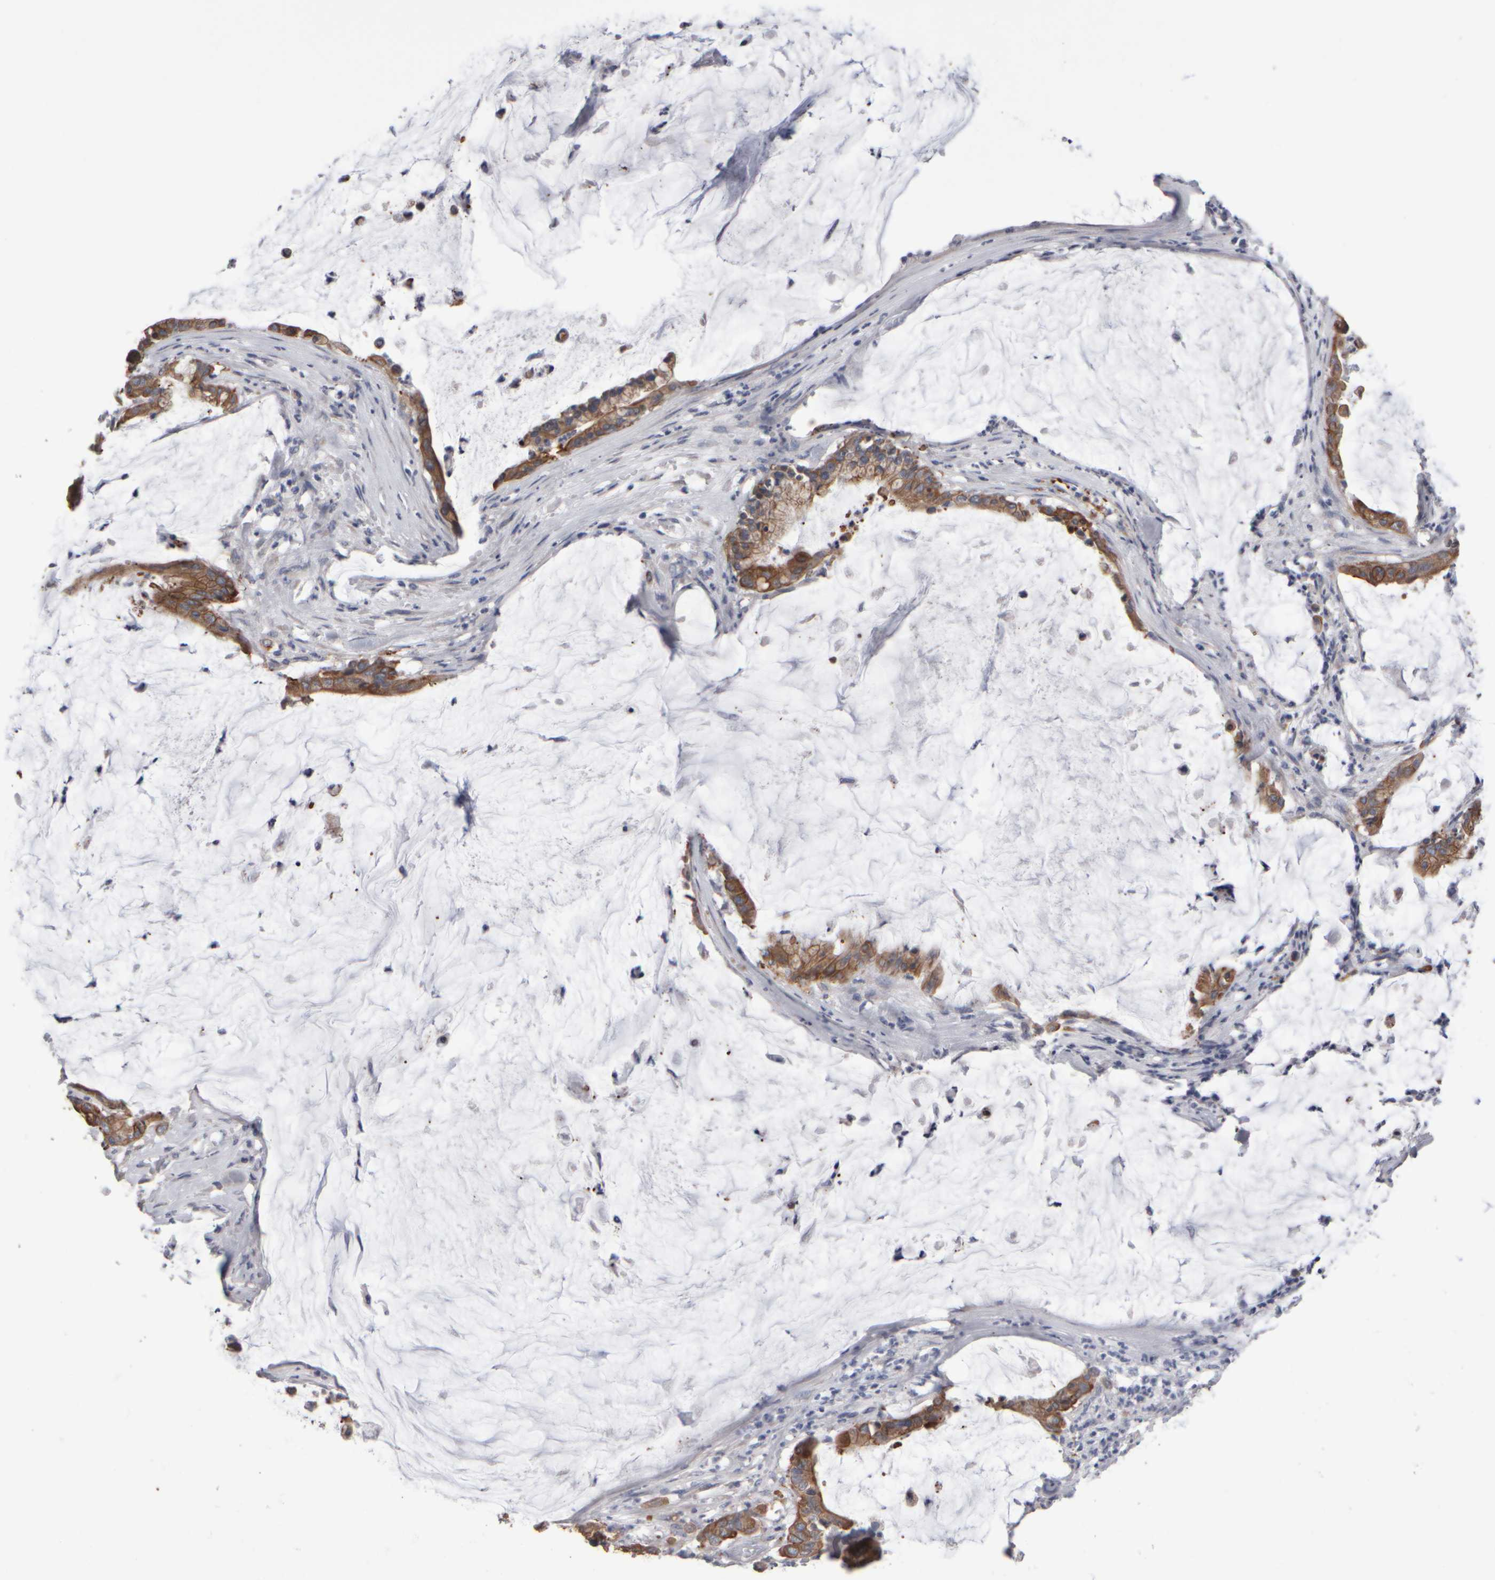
{"staining": {"intensity": "strong", "quantity": ">75%", "location": "cytoplasmic/membranous"}, "tissue": "pancreatic cancer", "cell_type": "Tumor cells", "image_type": "cancer", "snomed": [{"axis": "morphology", "description": "Adenocarcinoma, NOS"}, {"axis": "topography", "description": "Pancreas"}], "caption": "Tumor cells show high levels of strong cytoplasmic/membranous expression in approximately >75% of cells in human pancreatic cancer.", "gene": "EPHX2", "patient": {"sex": "male", "age": 41}}